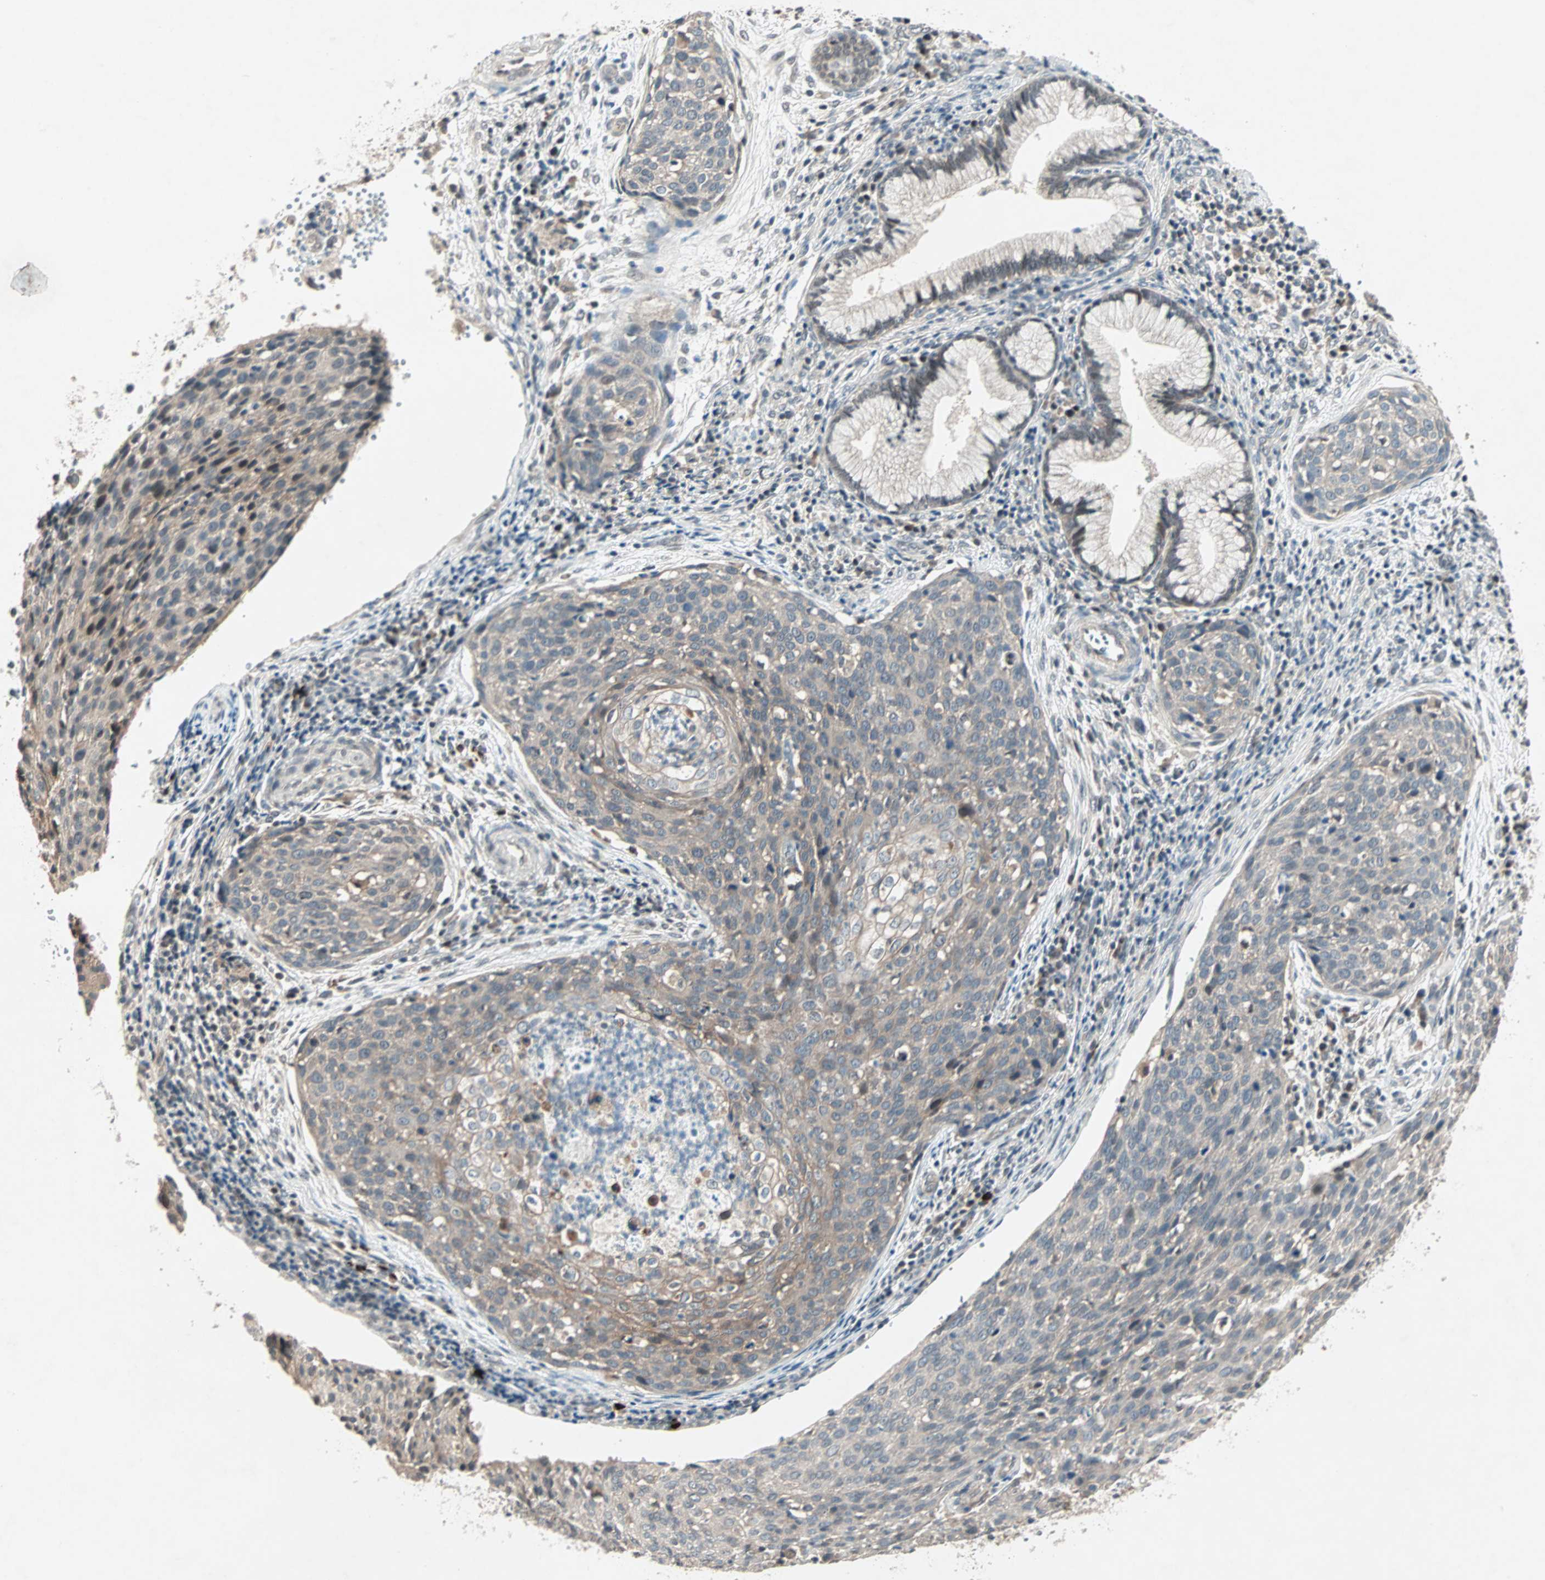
{"staining": {"intensity": "weak", "quantity": "25%-75%", "location": "cytoplasmic/membranous"}, "tissue": "cervical cancer", "cell_type": "Tumor cells", "image_type": "cancer", "snomed": [{"axis": "morphology", "description": "Squamous cell carcinoma, NOS"}, {"axis": "topography", "description": "Cervix"}], "caption": "Squamous cell carcinoma (cervical) stained for a protein (brown) demonstrates weak cytoplasmic/membranous positive expression in approximately 25%-75% of tumor cells.", "gene": "PGBD1", "patient": {"sex": "female", "age": 38}}